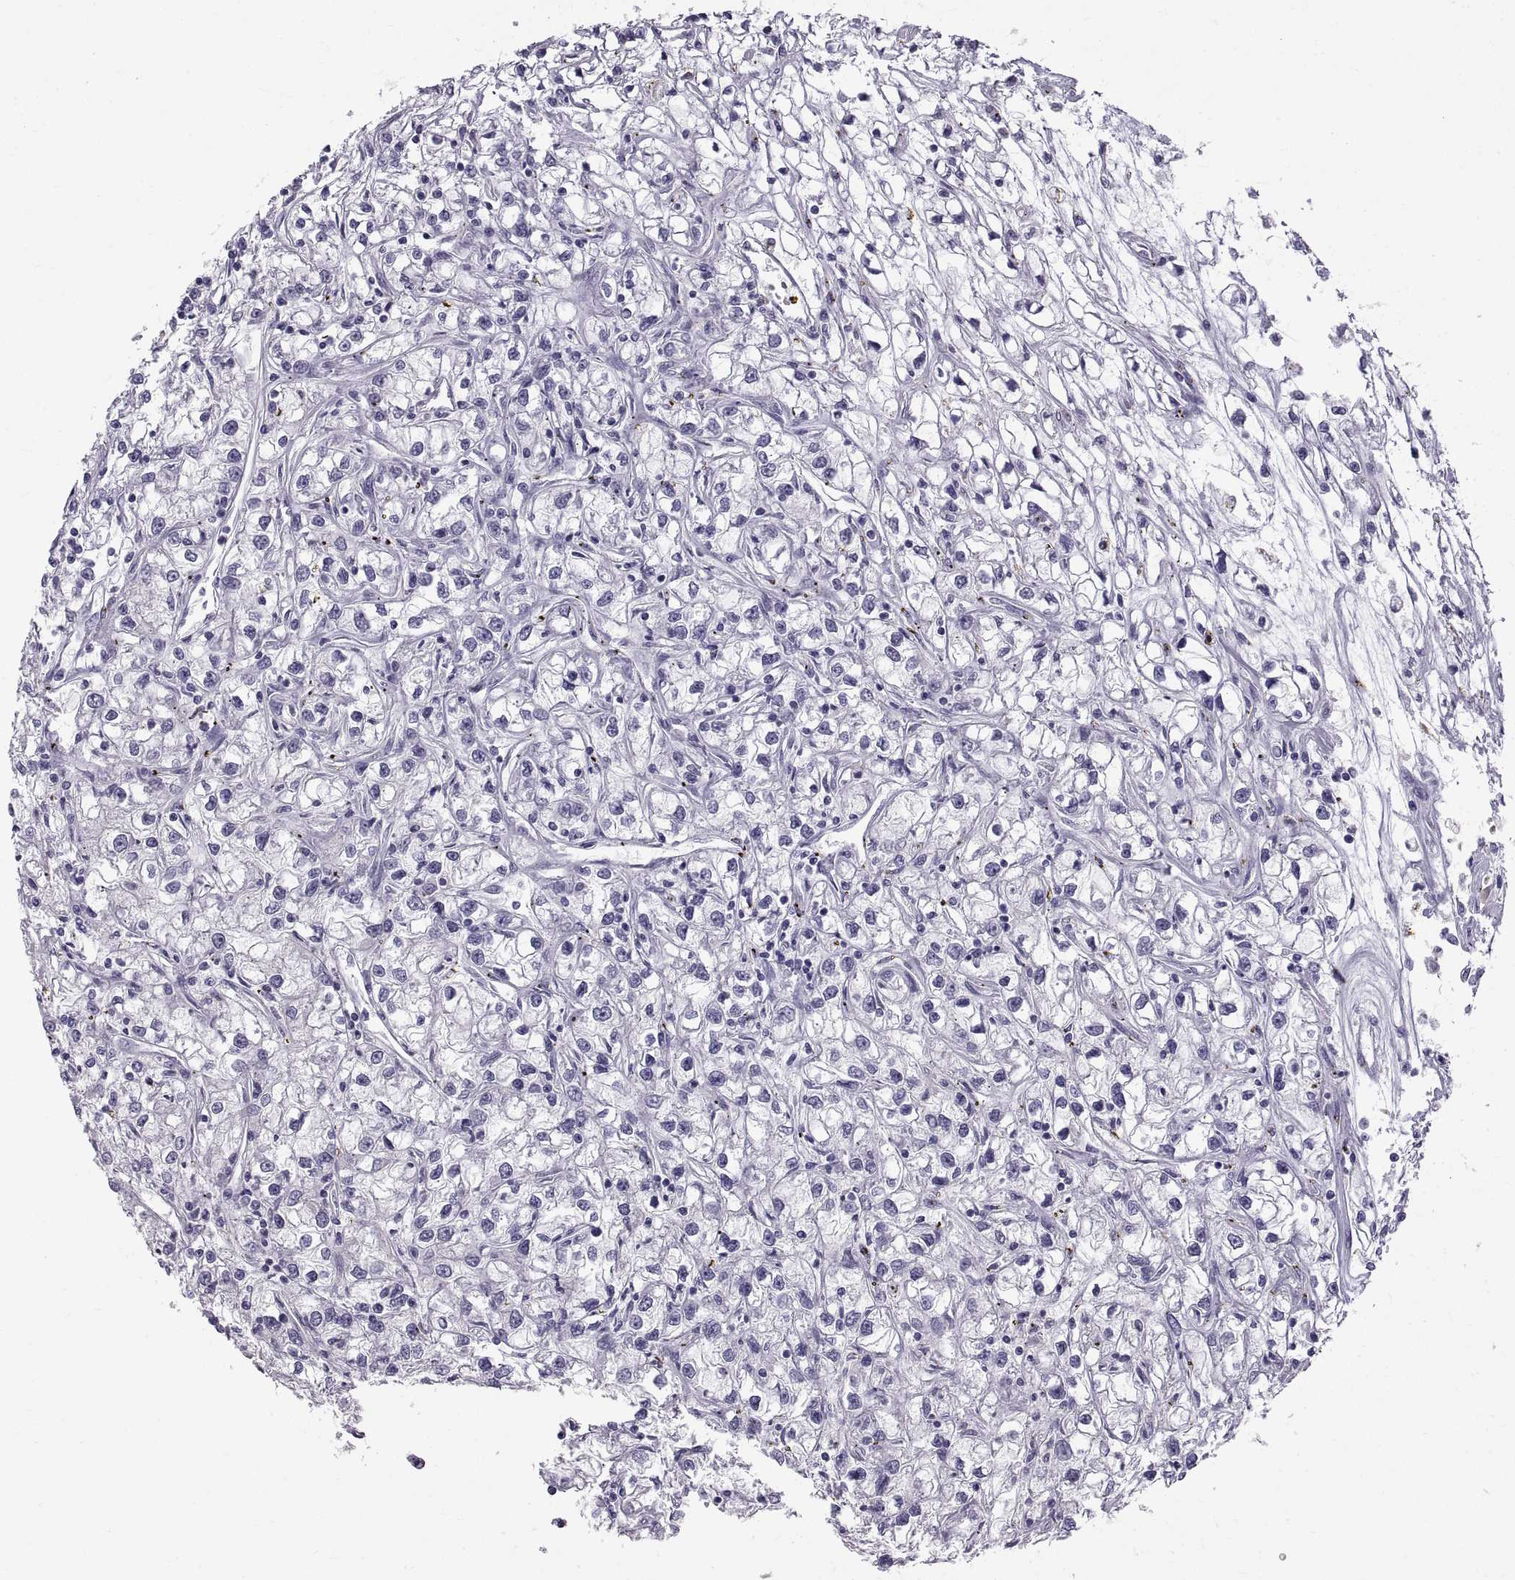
{"staining": {"intensity": "negative", "quantity": "none", "location": "none"}, "tissue": "renal cancer", "cell_type": "Tumor cells", "image_type": "cancer", "snomed": [{"axis": "morphology", "description": "Adenocarcinoma, NOS"}, {"axis": "topography", "description": "Kidney"}], "caption": "Human renal adenocarcinoma stained for a protein using IHC demonstrates no expression in tumor cells.", "gene": "WFDC8", "patient": {"sex": "female", "age": 59}}